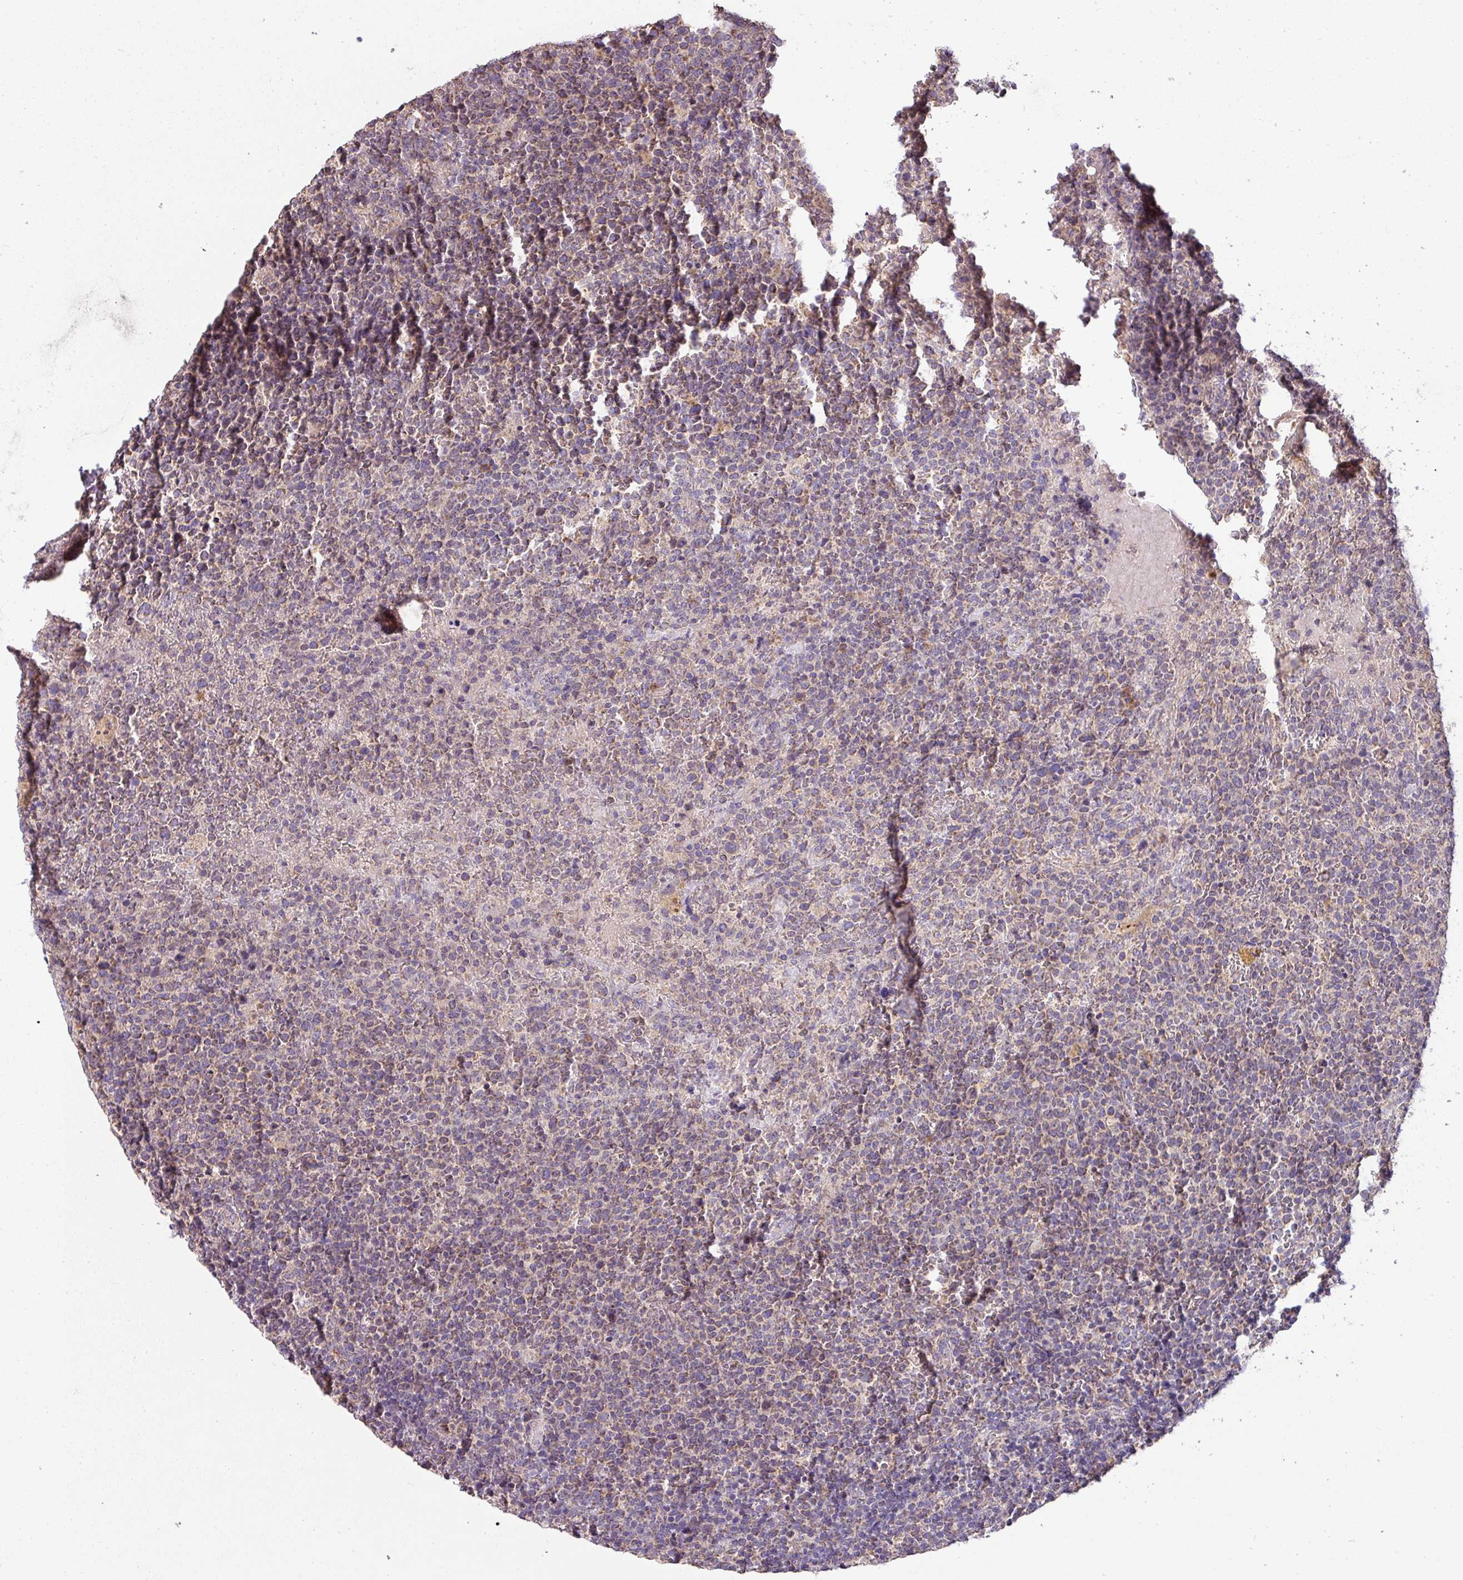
{"staining": {"intensity": "weak", "quantity": "25%-75%", "location": "cytoplasmic/membranous"}, "tissue": "lymphoma", "cell_type": "Tumor cells", "image_type": "cancer", "snomed": [{"axis": "morphology", "description": "Malignant lymphoma, non-Hodgkin's type, High grade"}, {"axis": "topography", "description": "Lymph node"}], "caption": "DAB (3,3'-diaminobenzidine) immunohistochemical staining of human malignant lymphoma, non-Hodgkin's type (high-grade) reveals weak cytoplasmic/membranous protein positivity in about 25%-75% of tumor cells.", "gene": "PALS2", "patient": {"sex": "male", "age": 61}}